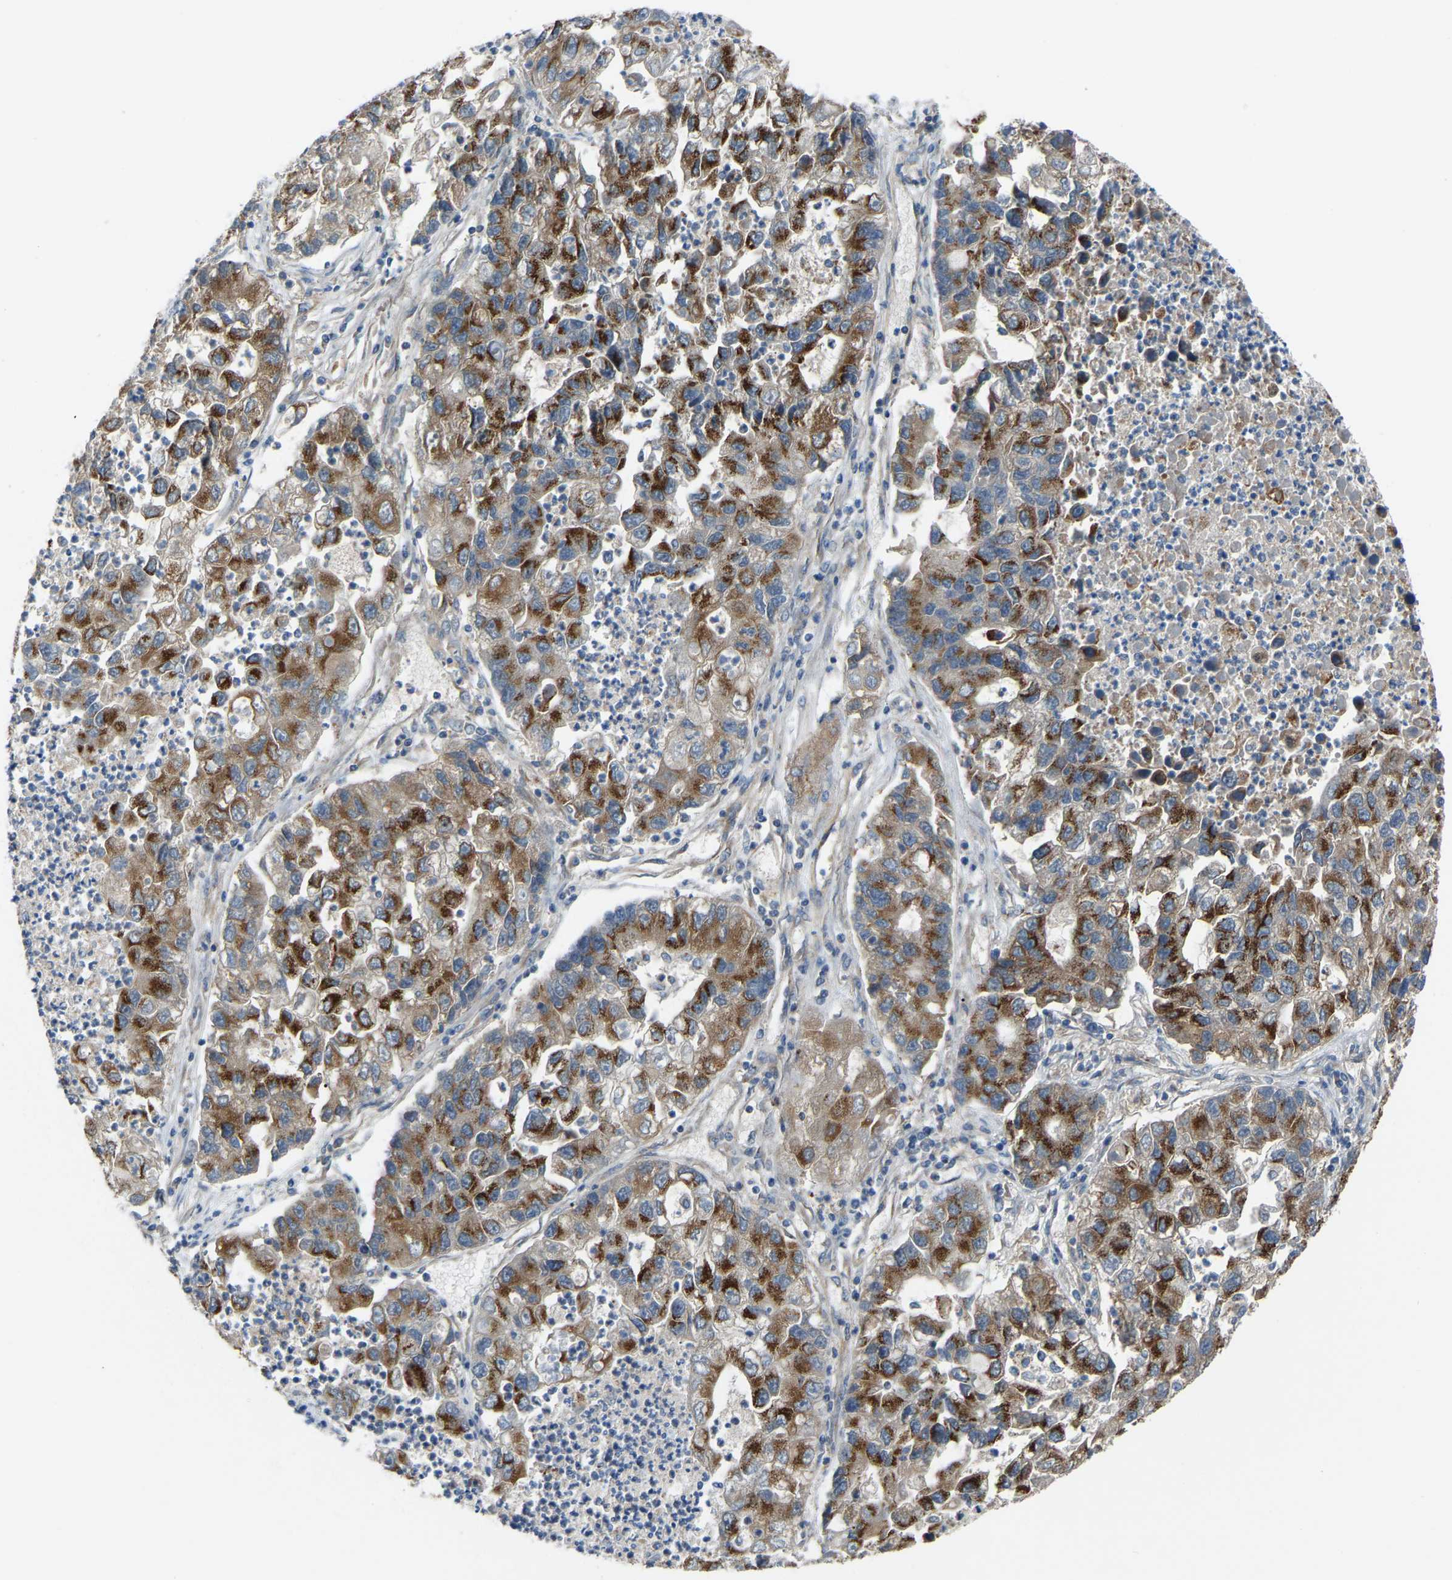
{"staining": {"intensity": "strong", "quantity": ">75%", "location": "cytoplasmic/membranous"}, "tissue": "lung cancer", "cell_type": "Tumor cells", "image_type": "cancer", "snomed": [{"axis": "morphology", "description": "Adenocarcinoma, NOS"}, {"axis": "topography", "description": "Lung"}], "caption": "A micrograph of lung cancer (adenocarcinoma) stained for a protein exhibits strong cytoplasmic/membranous brown staining in tumor cells.", "gene": "CANT1", "patient": {"sex": "female", "age": 51}}